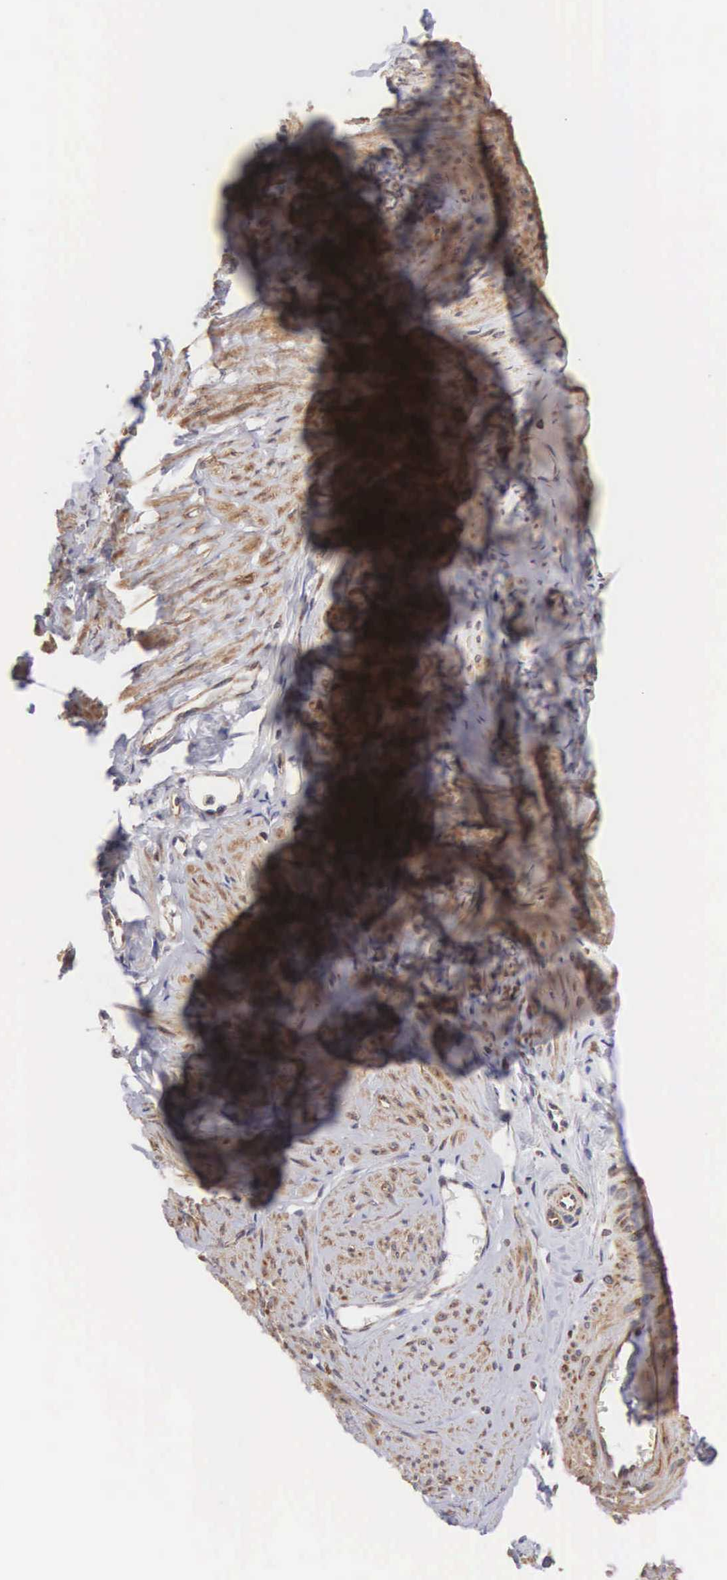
{"staining": {"intensity": "weak", "quantity": ">75%", "location": "cytoplasmic/membranous"}, "tissue": "smooth muscle", "cell_type": "Smooth muscle cells", "image_type": "normal", "snomed": [{"axis": "morphology", "description": "Normal tissue, NOS"}, {"axis": "topography", "description": "Uterus"}], "caption": "Smooth muscle stained with a protein marker exhibits weak staining in smooth muscle cells.", "gene": "DHRS1", "patient": {"sex": "female", "age": 45}}